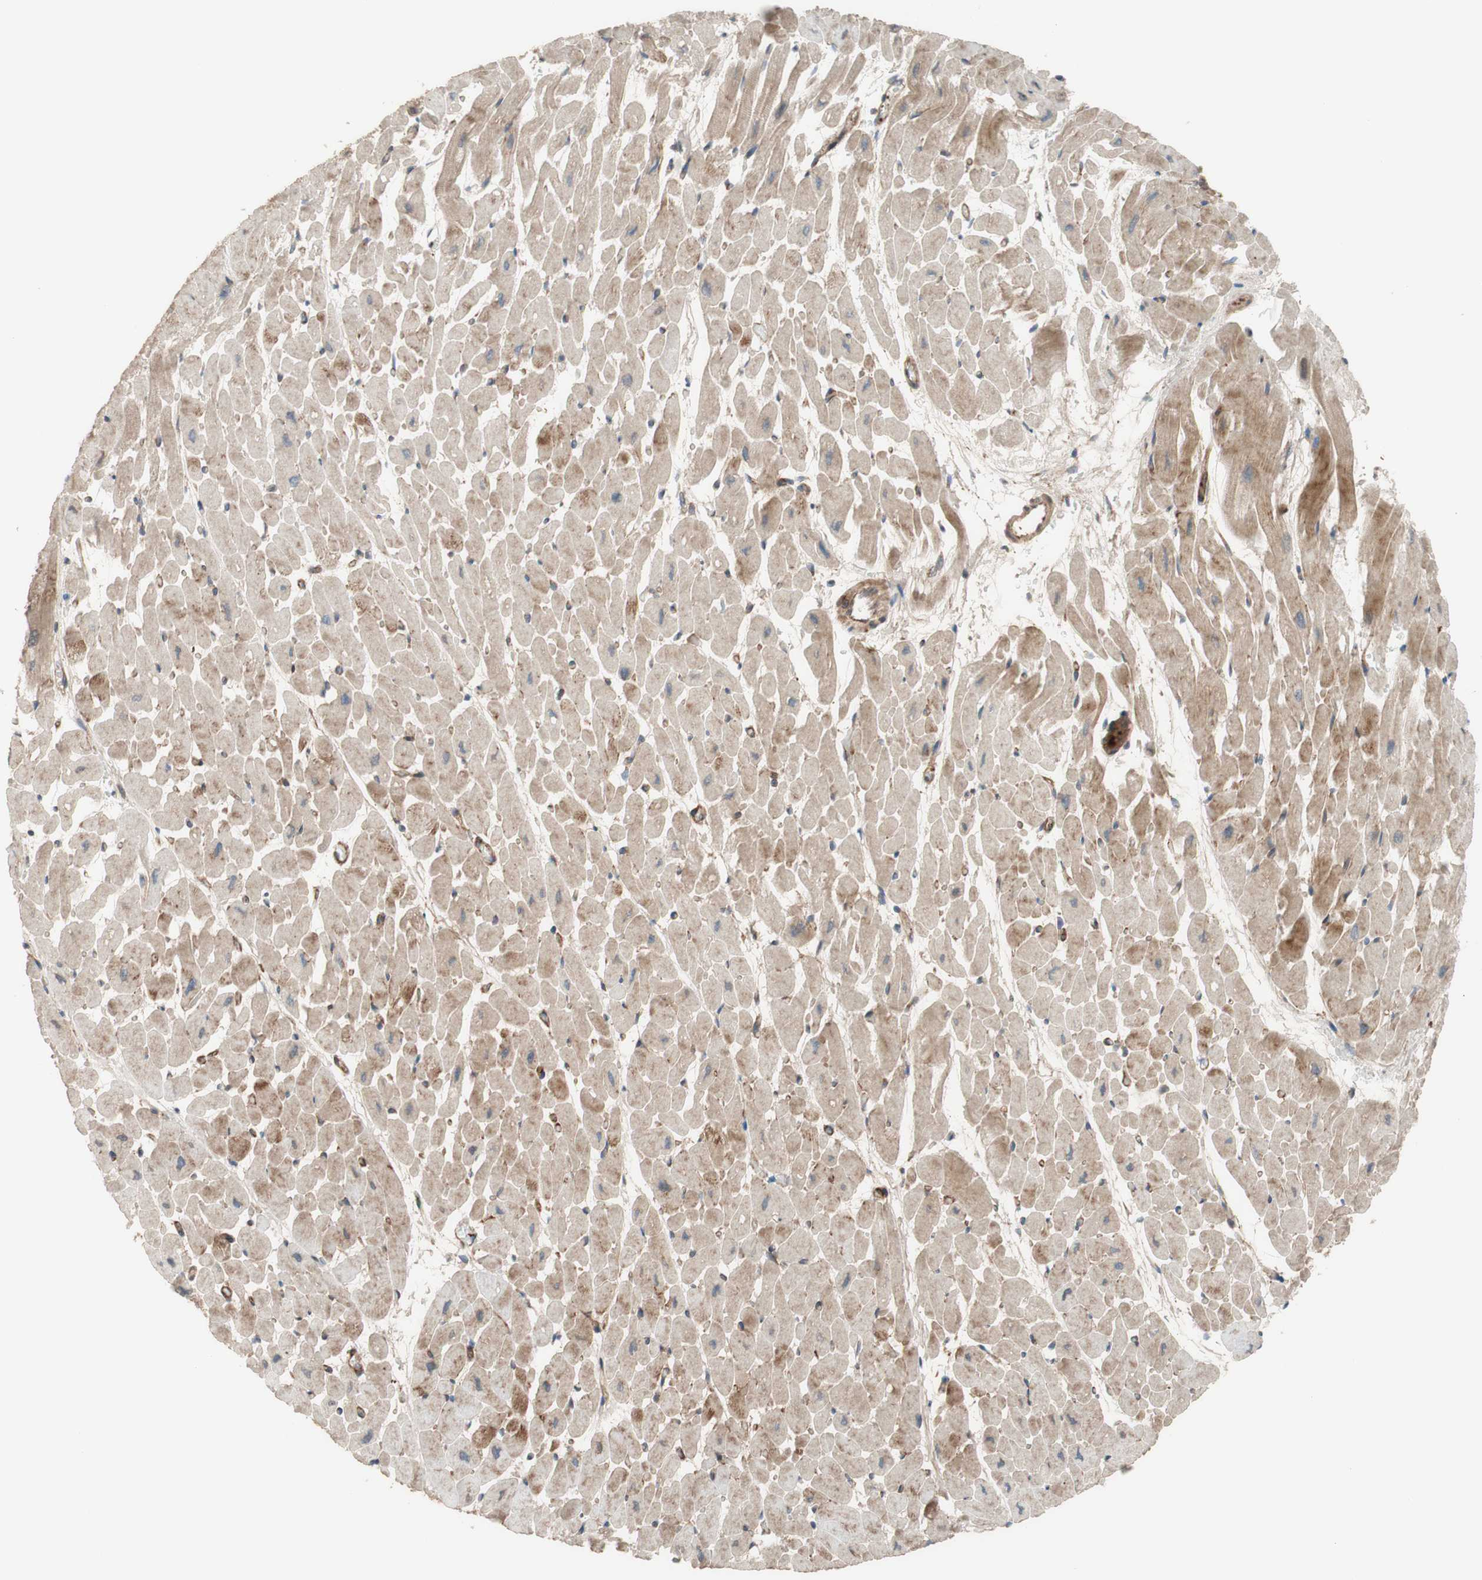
{"staining": {"intensity": "moderate", "quantity": "25%-75%", "location": "cytoplasmic/membranous"}, "tissue": "heart muscle", "cell_type": "Cardiomyocytes", "image_type": "normal", "snomed": [{"axis": "morphology", "description": "Normal tissue, NOS"}, {"axis": "topography", "description": "Heart"}], "caption": "Moderate cytoplasmic/membranous protein staining is seen in approximately 25%-75% of cardiomyocytes in heart muscle. The protein of interest is shown in brown color, while the nuclei are stained blue.", "gene": "CCN4", "patient": {"sex": "male", "age": 45}}